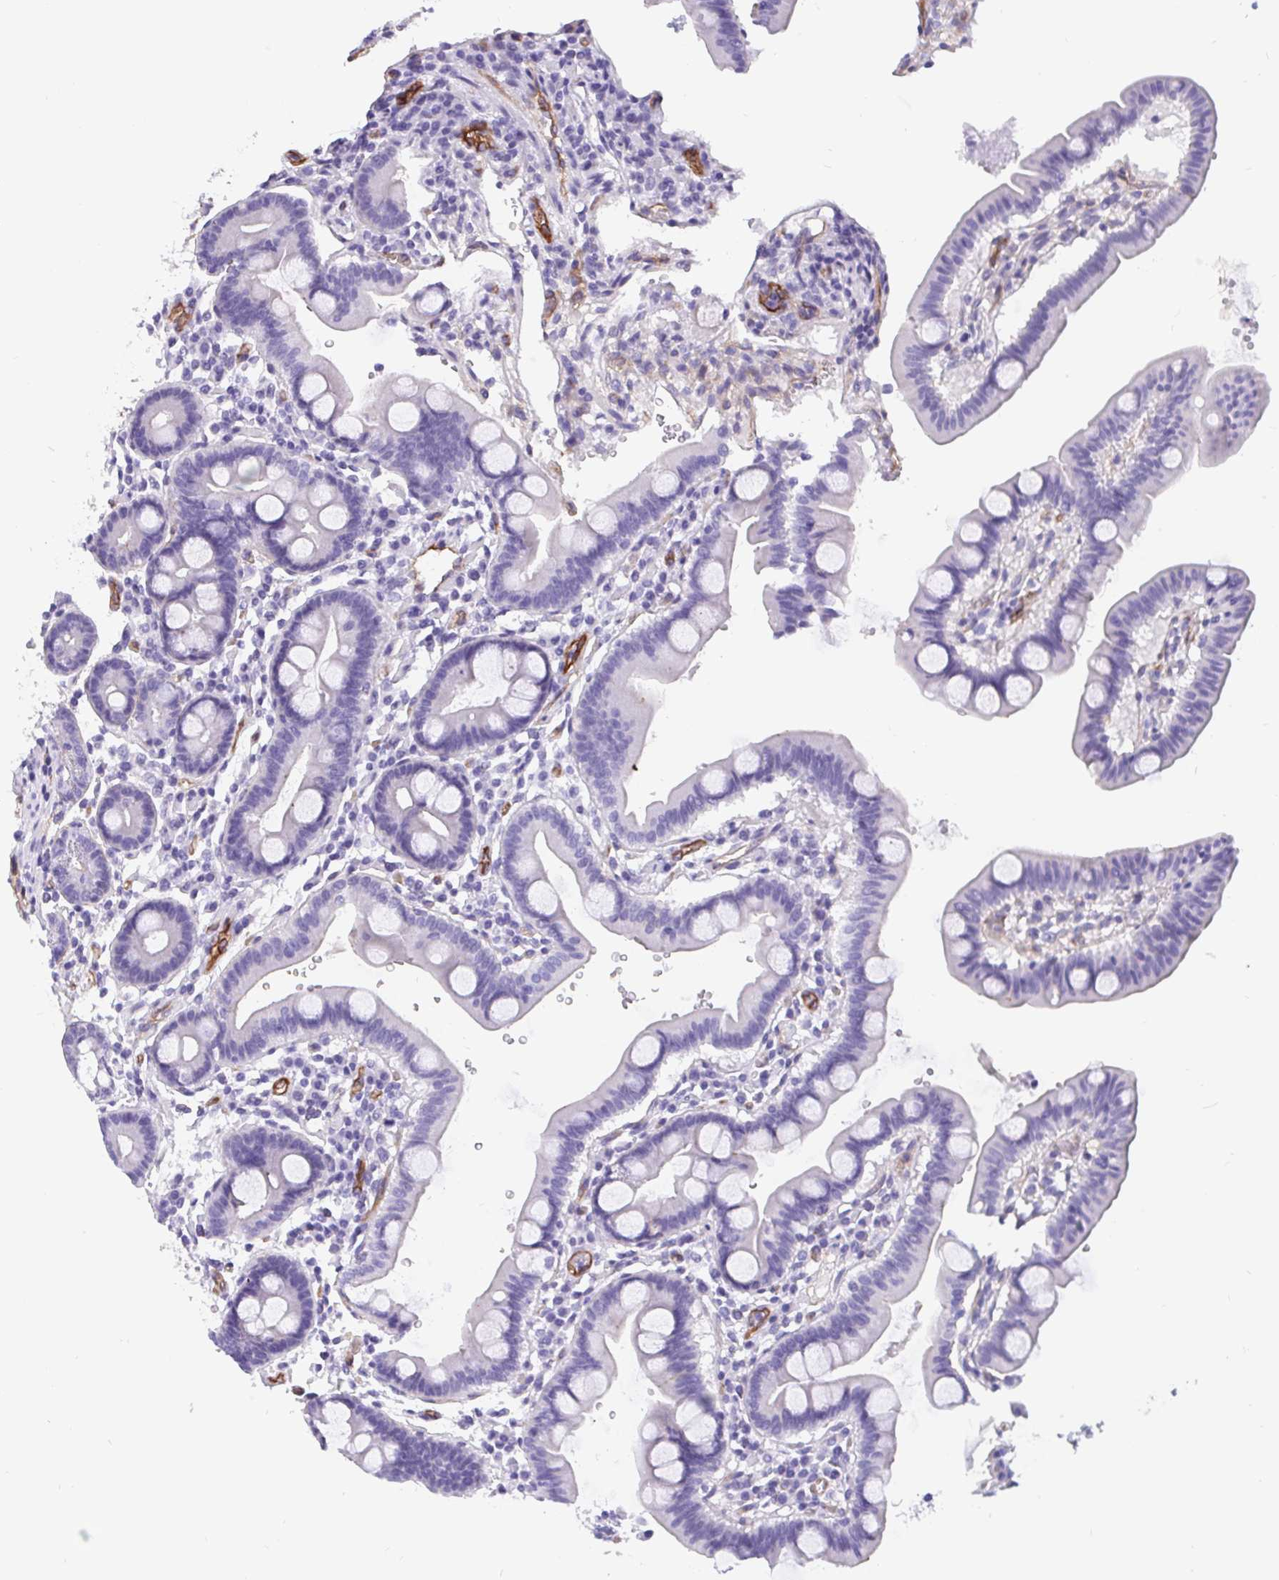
{"staining": {"intensity": "negative", "quantity": "none", "location": "none"}, "tissue": "duodenum", "cell_type": "Glandular cells", "image_type": "normal", "snomed": [{"axis": "morphology", "description": "Normal tissue, NOS"}, {"axis": "topography", "description": "Duodenum"}], "caption": "High magnification brightfield microscopy of normal duodenum stained with DAB (brown) and counterstained with hematoxylin (blue): glandular cells show no significant positivity.", "gene": "LIMCH1", "patient": {"sex": "male", "age": 59}}